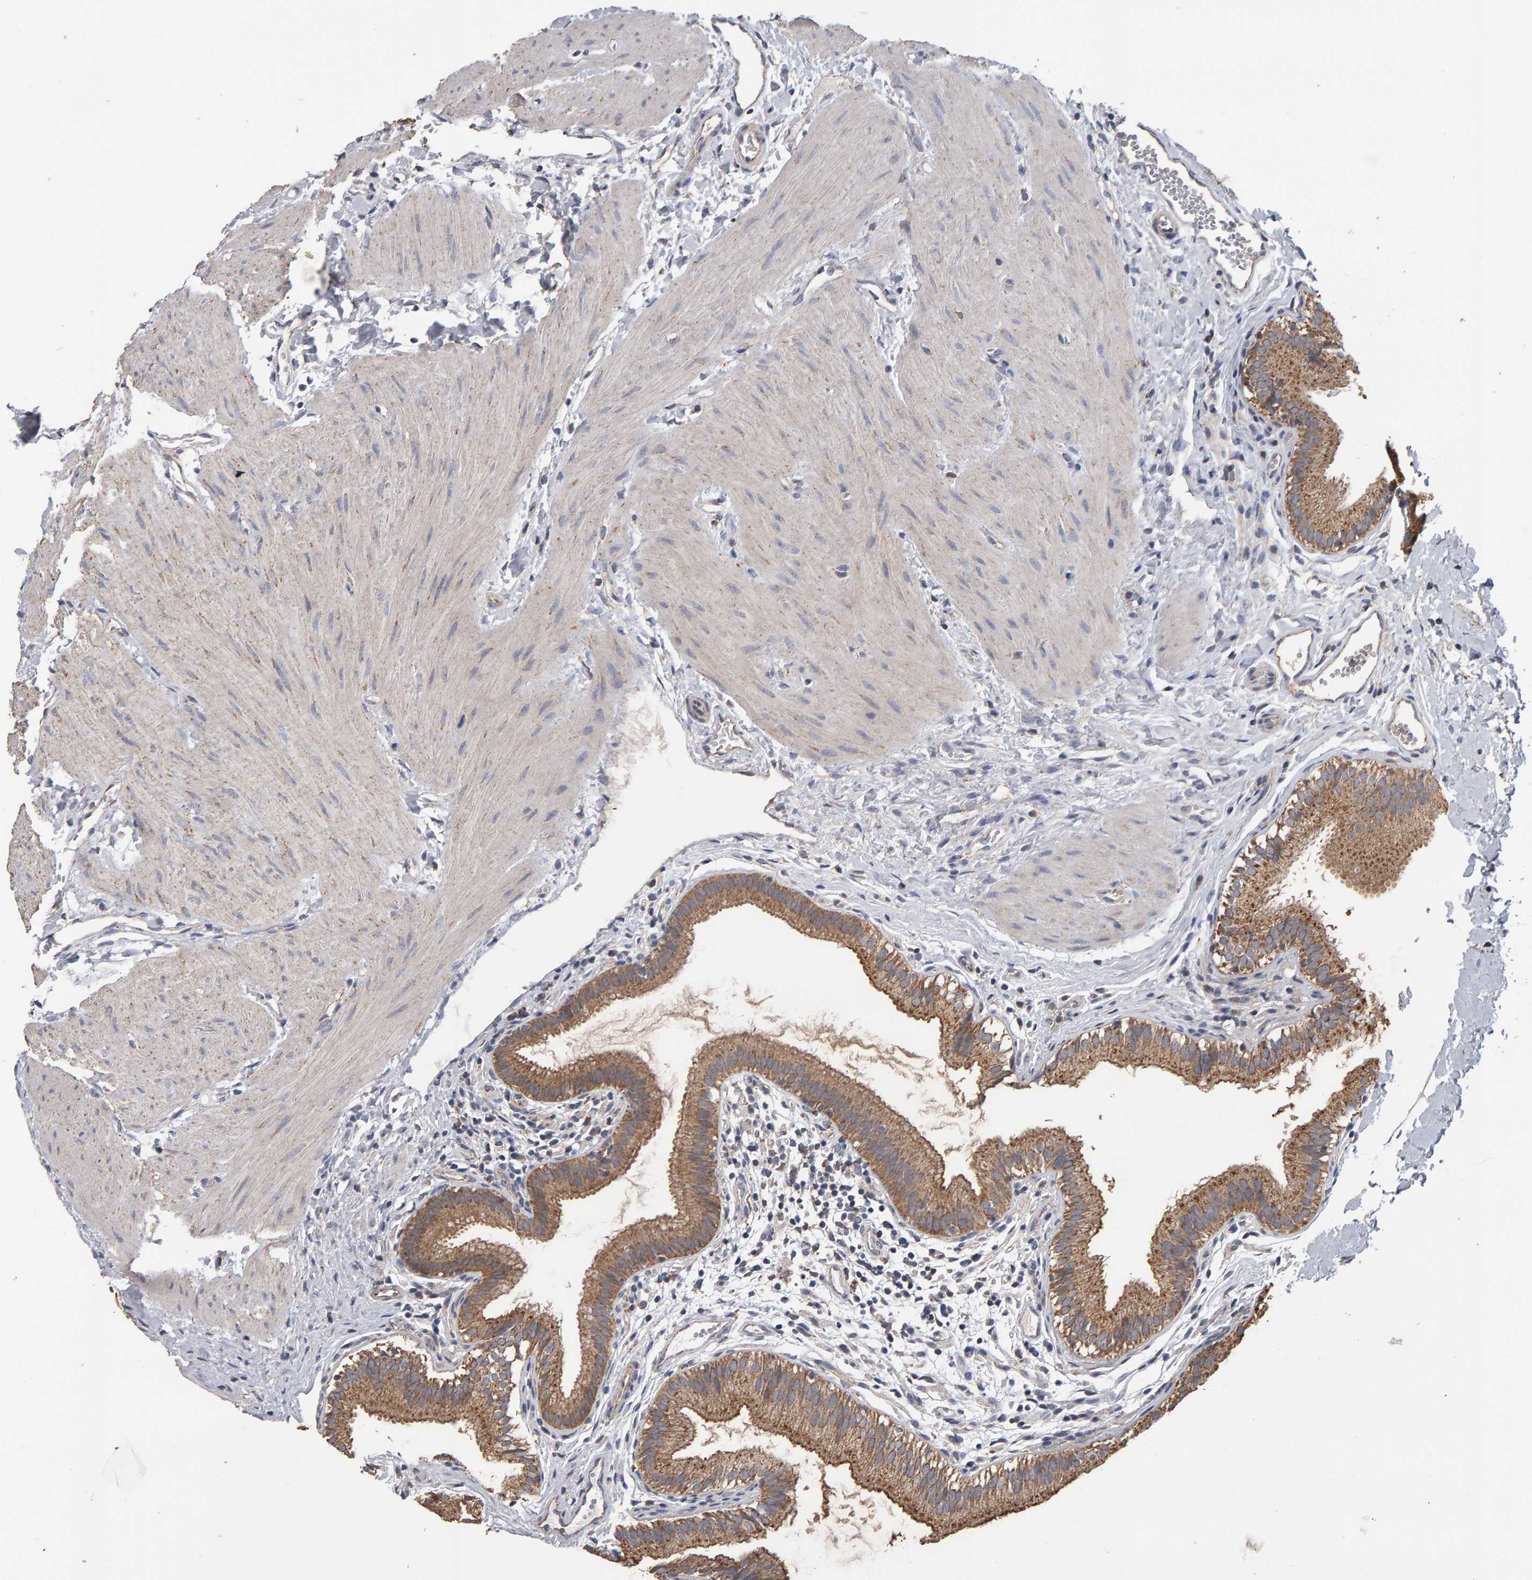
{"staining": {"intensity": "moderate", "quantity": ">75%", "location": "cytoplasmic/membranous"}, "tissue": "gallbladder", "cell_type": "Glandular cells", "image_type": "normal", "snomed": [{"axis": "morphology", "description": "Normal tissue, NOS"}, {"axis": "topography", "description": "Gallbladder"}], "caption": "Glandular cells reveal medium levels of moderate cytoplasmic/membranous expression in about >75% of cells in normal gallbladder.", "gene": "TOM1L1", "patient": {"sex": "female", "age": 26}}